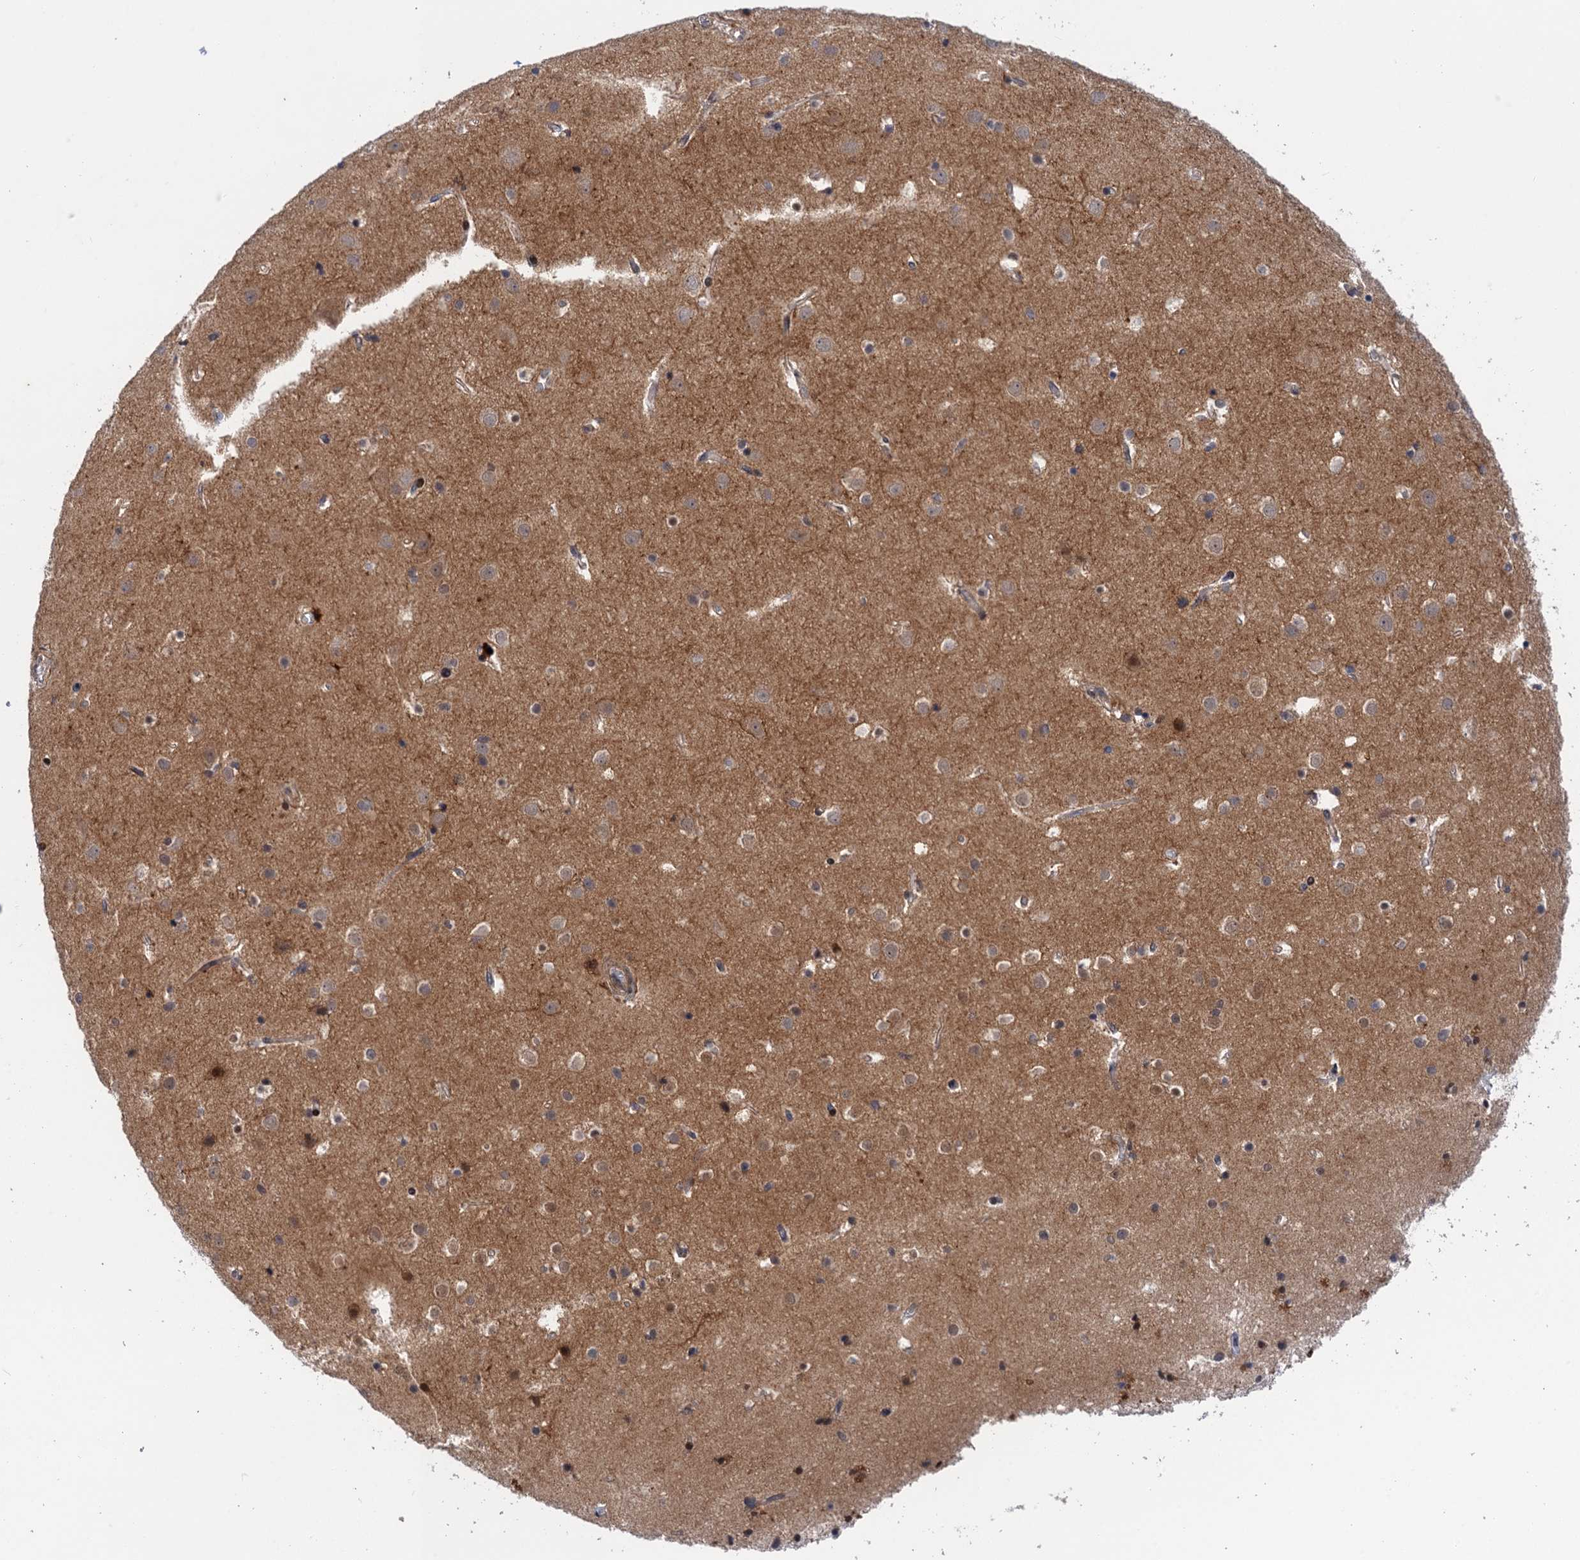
{"staining": {"intensity": "negative", "quantity": ">75%", "location": "cytoplasmic/membranous"}, "tissue": "cerebral cortex", "cell_type": "Endothelial cells", "image_type": "normal", "snomed": [{"axis": "morphology", "description": "Normal tissue, NOS"}, {"axis": "topography", "description": "Cerebral cortex"}], "caption": "IHC of normal cerebral cortex shows no staining in endothelial cells.", "gene": "NEK8", "patient": {"sex": "male", "age": 54}}